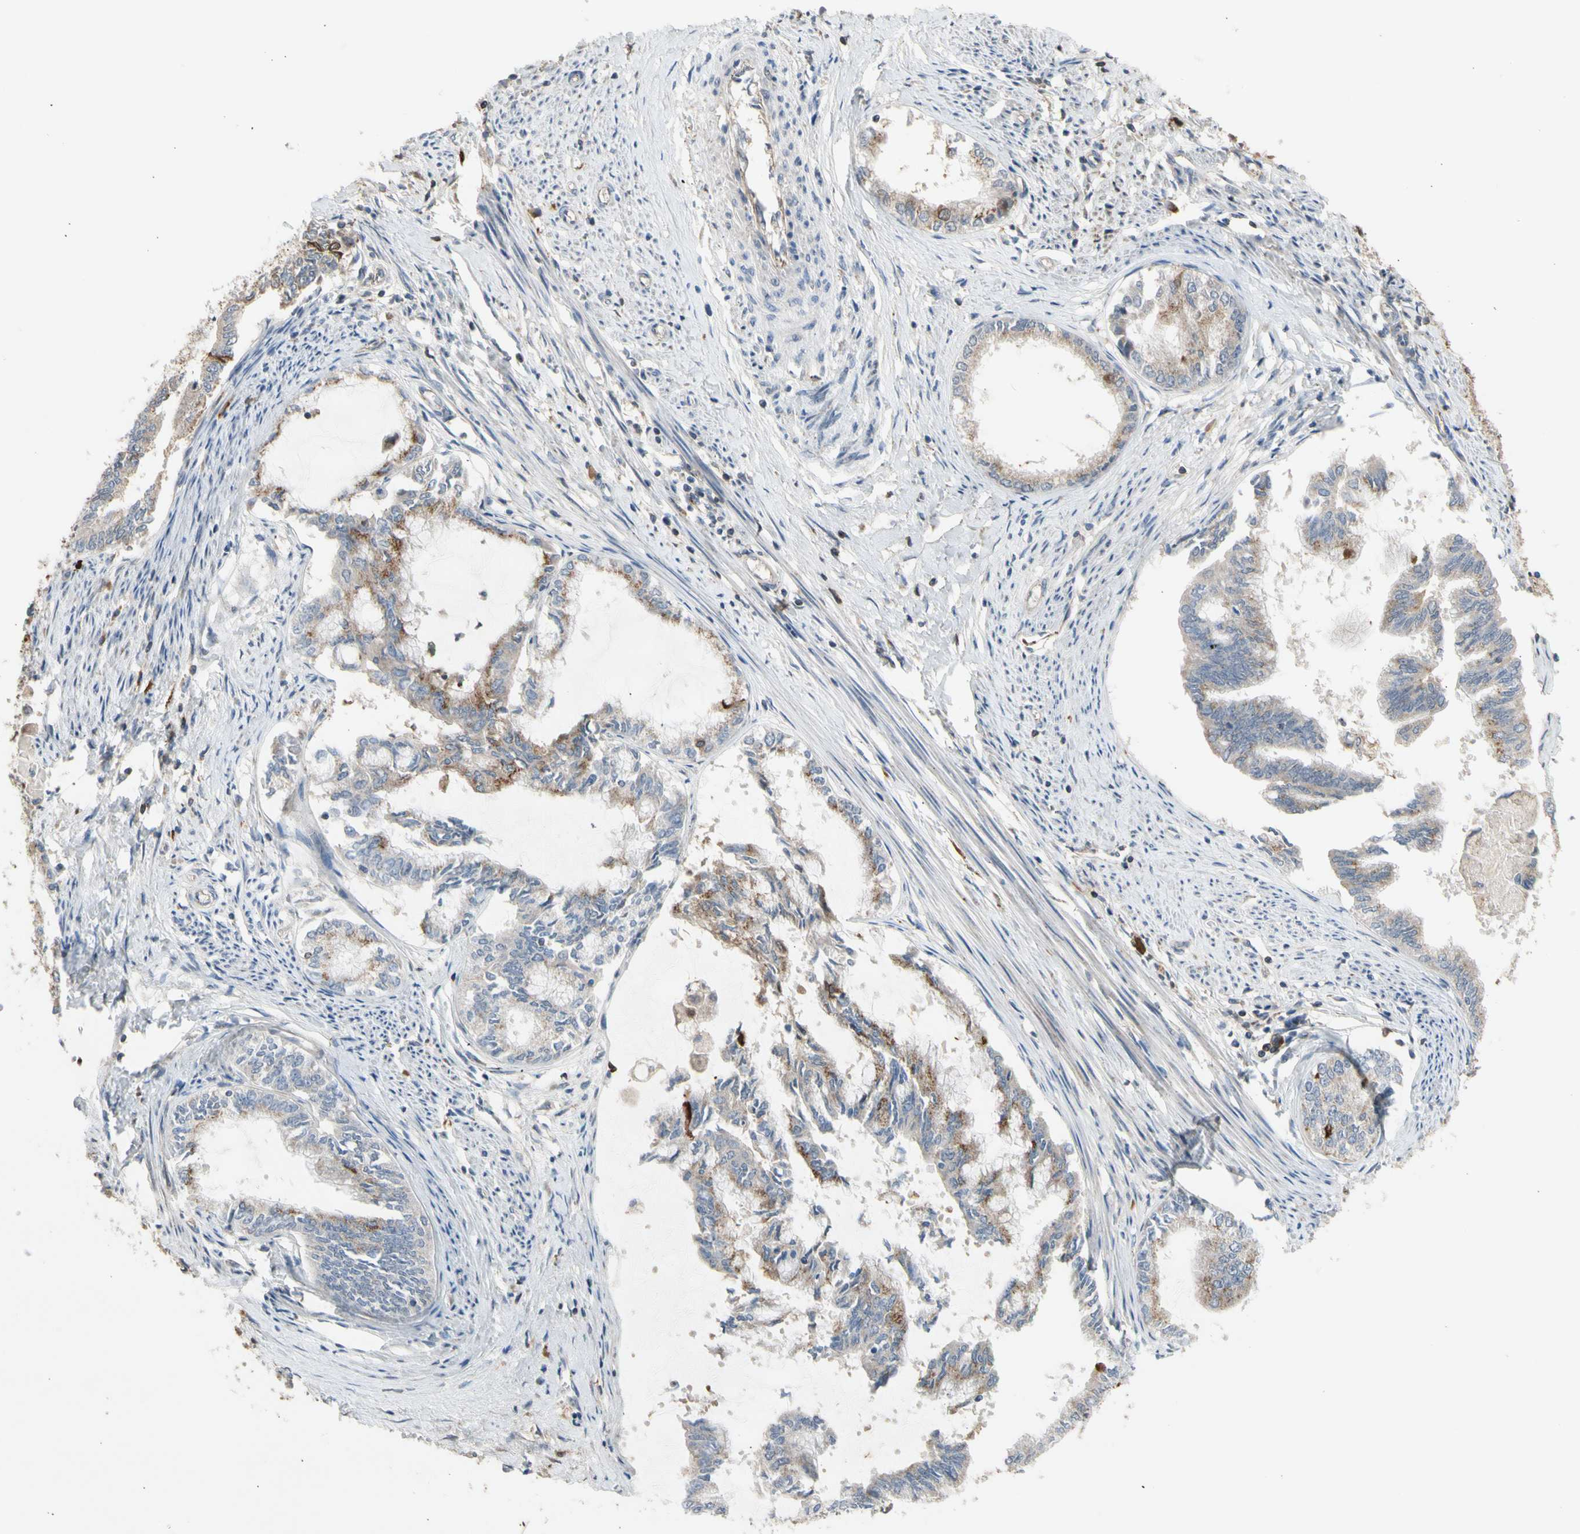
{"staining": {"intensity": "weak", "quantity": ">75%", "location": "cytoplasmic/membranous"}, "tissue": "endometrial cancer", "cell_type": "Tumor cells", "image_type": "cancer", "snomed": [{"axis": "morphology", "description": "Adenocarcinoma, NOS"}, {"axis": "topography", "description": "Endometrium"}], "caption": "This is an image of immunohistochemistry staining of endometrial cancer (adenocarcinoma), which shows weak expression in the cytoplasmic/membranous of tumor cells.", "gene": "GALNT5", "patient": {"sex": "female", "age": 86}}